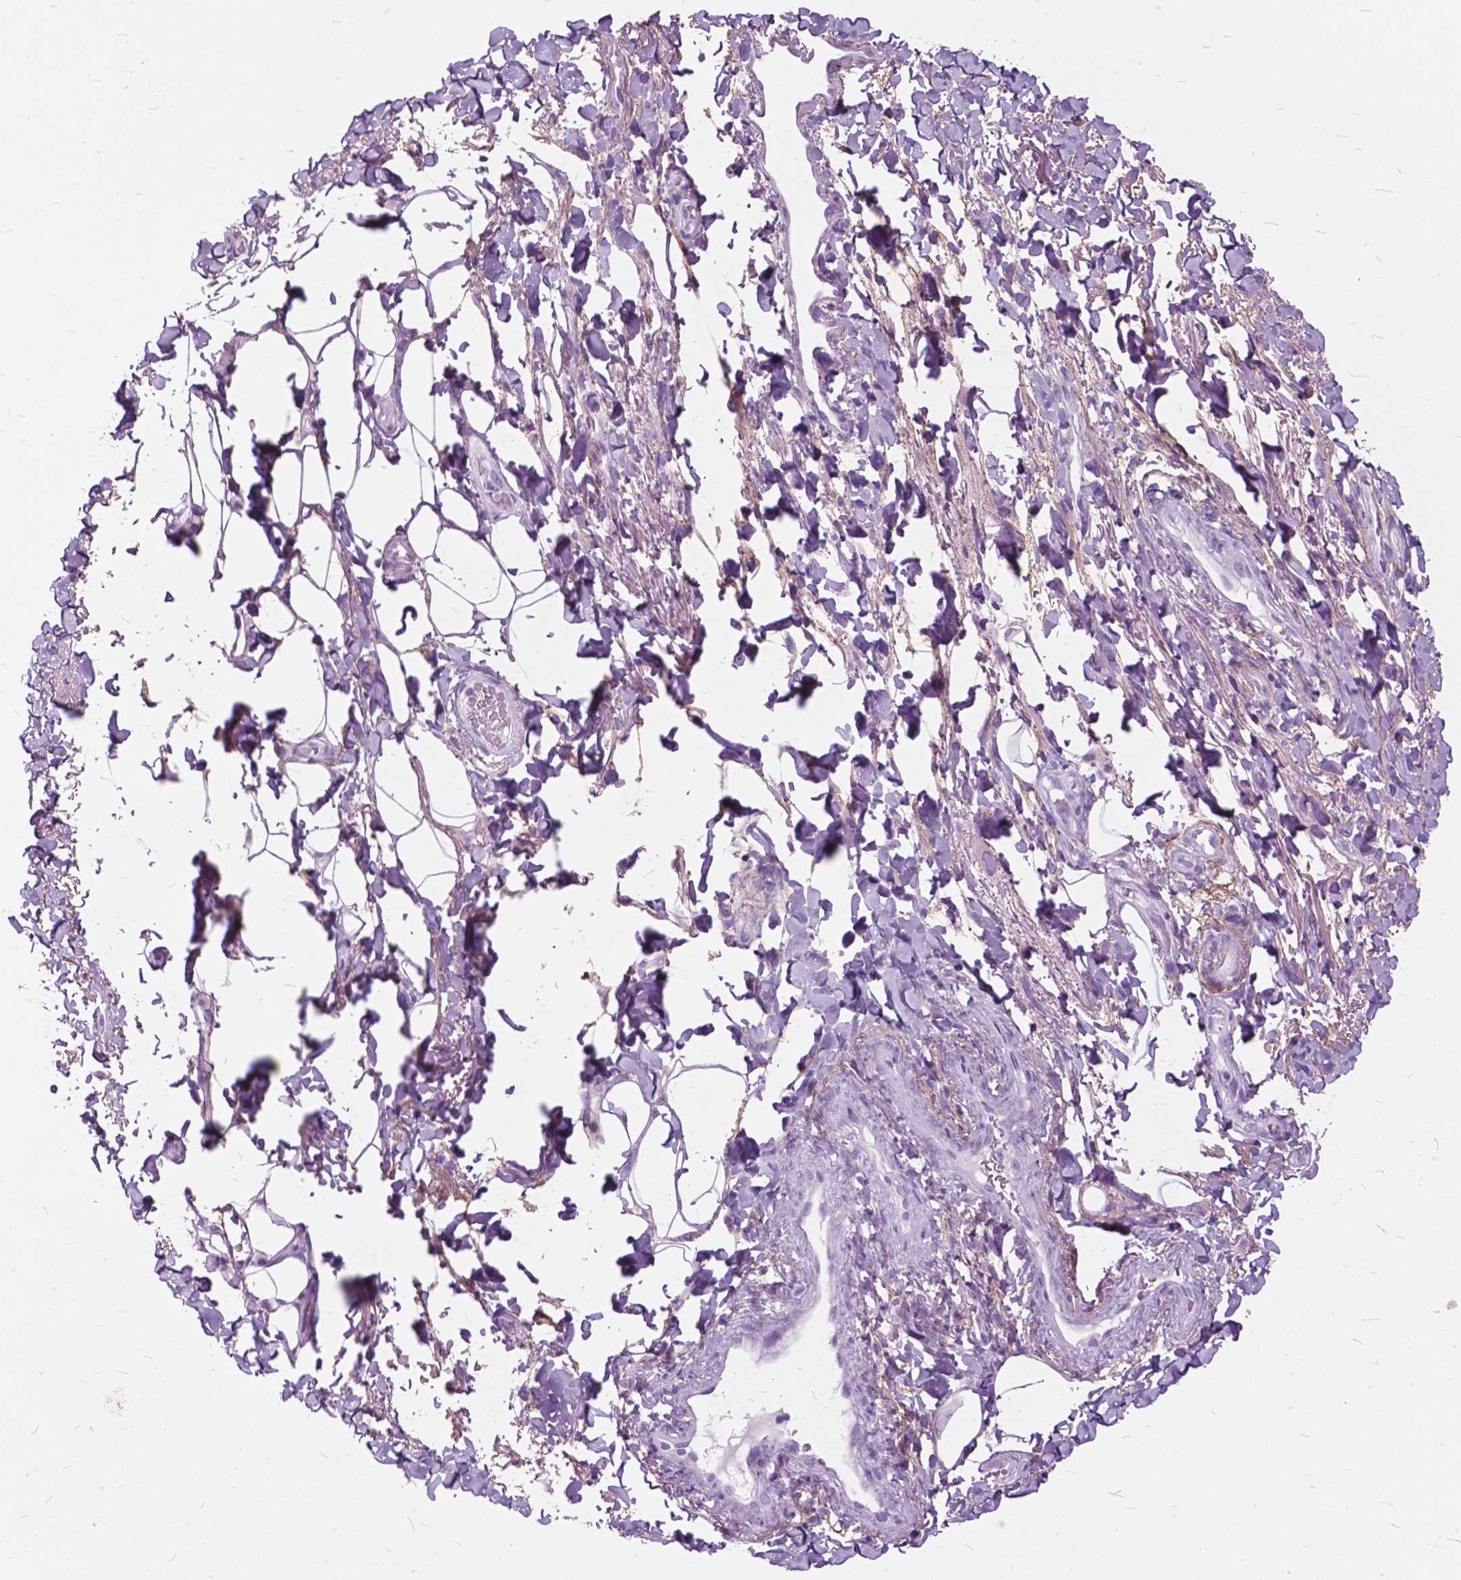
{"staining": {"intensity": "negative", "quantity": "none", "location": "none"}, "tissue": "adipose tissue", "cell_type": "Adipocytes", "image_type": "normal", "snomed": [{"axis": "morphology", "description": "Normal tissue, NOS"}, {"axis": "topography", "description": "Anal"}, {"axis": "topography", "description": "Peripheral nerve tissue"}], "caption": "Immunohistochemistry (IHC) image of normal adipose tissue: adipose tissue stained with DAB displays no significant protein expression in adipocytes.", "gene": "GDF9", "patient": {"sex": "male", "age": 53}}